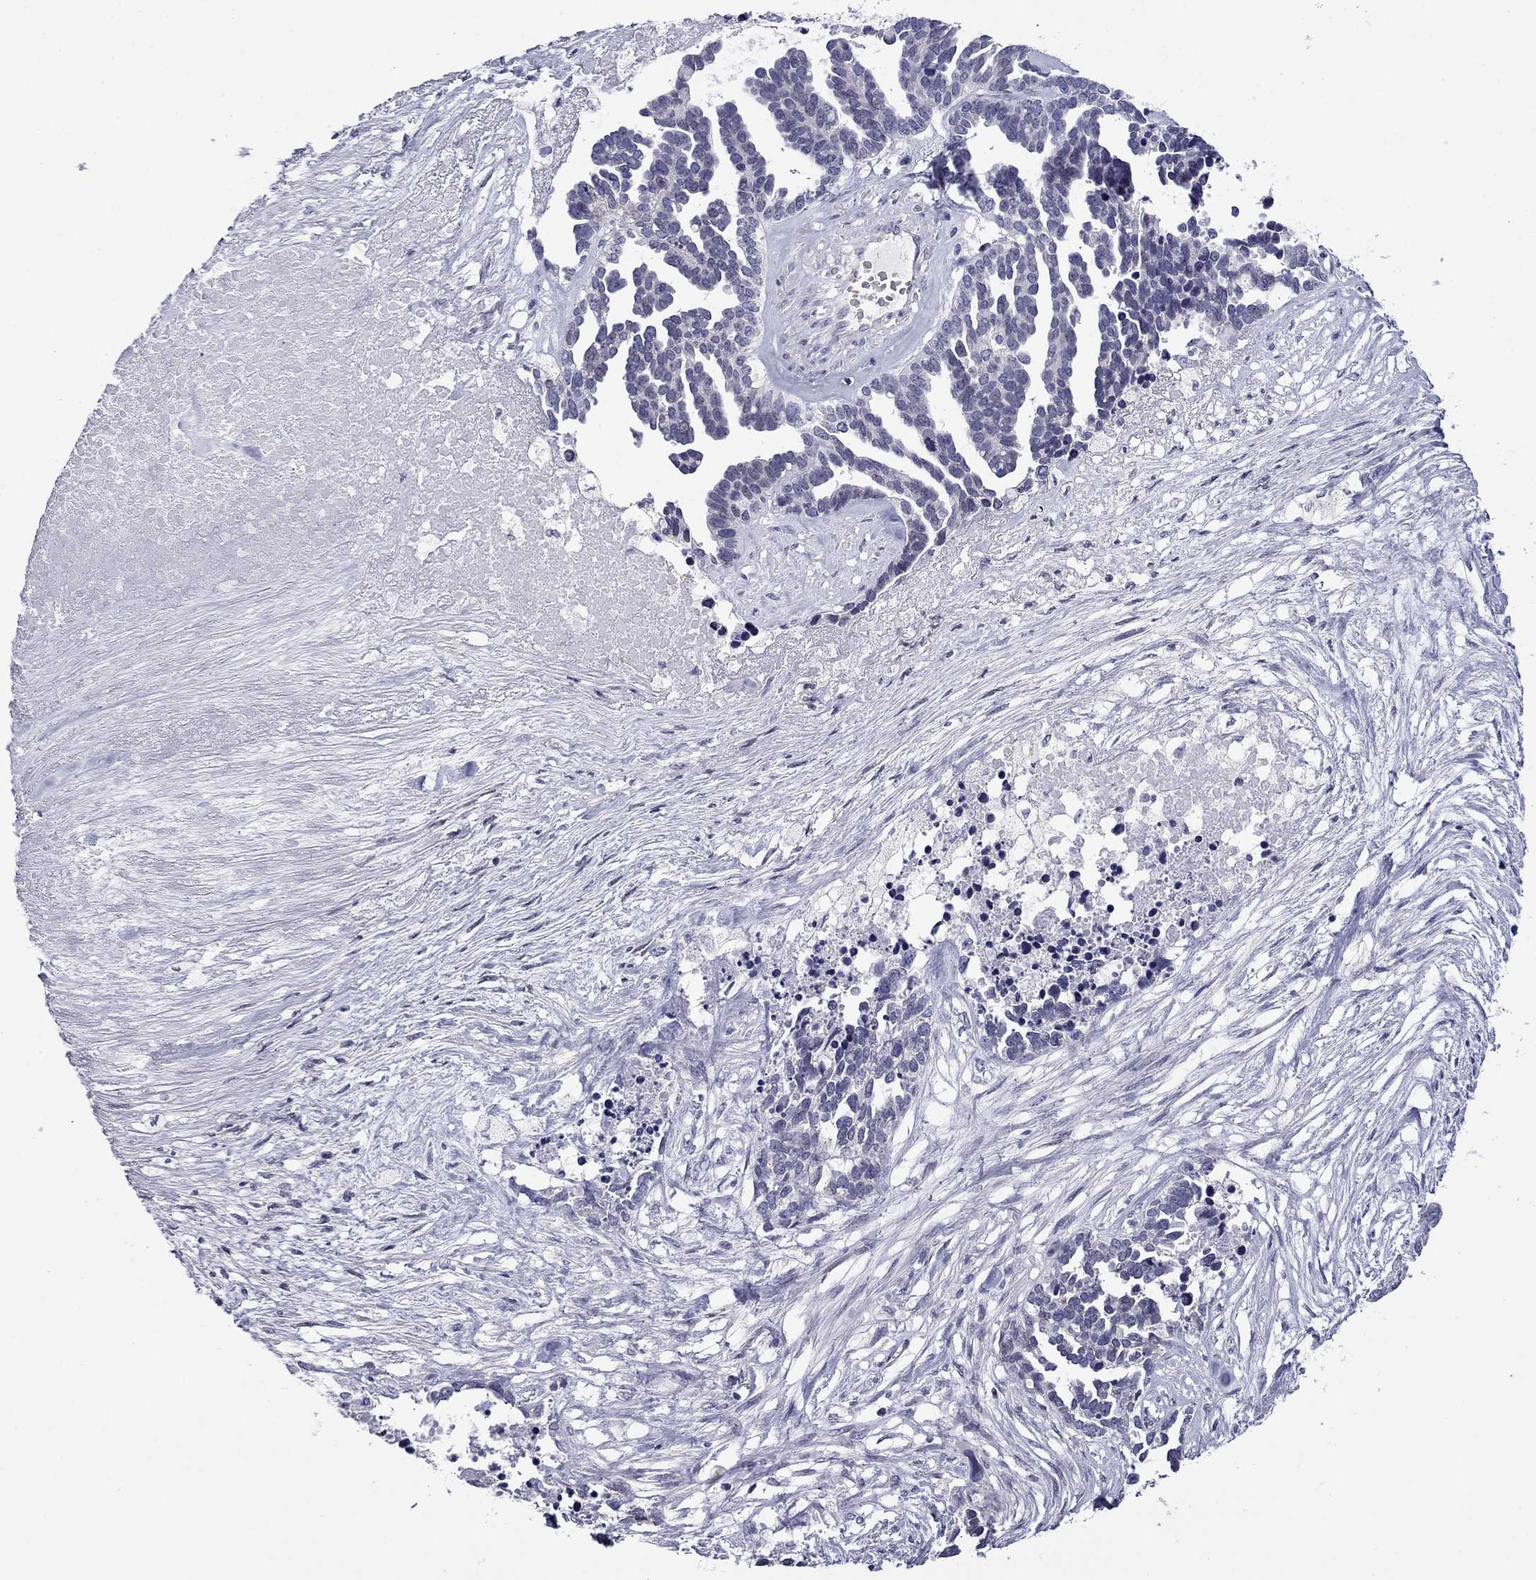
{"staining": {"intensity": "negative", "quantity": "none", "location": "none"}, "tissue": "ovarian cancer", "cell_type": "Tumor cells", "image_type": "cancer", "snomed": [{"axis": "morphology", "description": "Cystadenocarcinoma, serous, NOS"}, {"axis": "topography", "description": "Ovary"}], "caption": "High power microscopy image of an IHC image of ovarian cancer, revealing no significant expression in tumor cells.", "gene": "PRR18", "patient": {"sex": "female", "age": 54}}